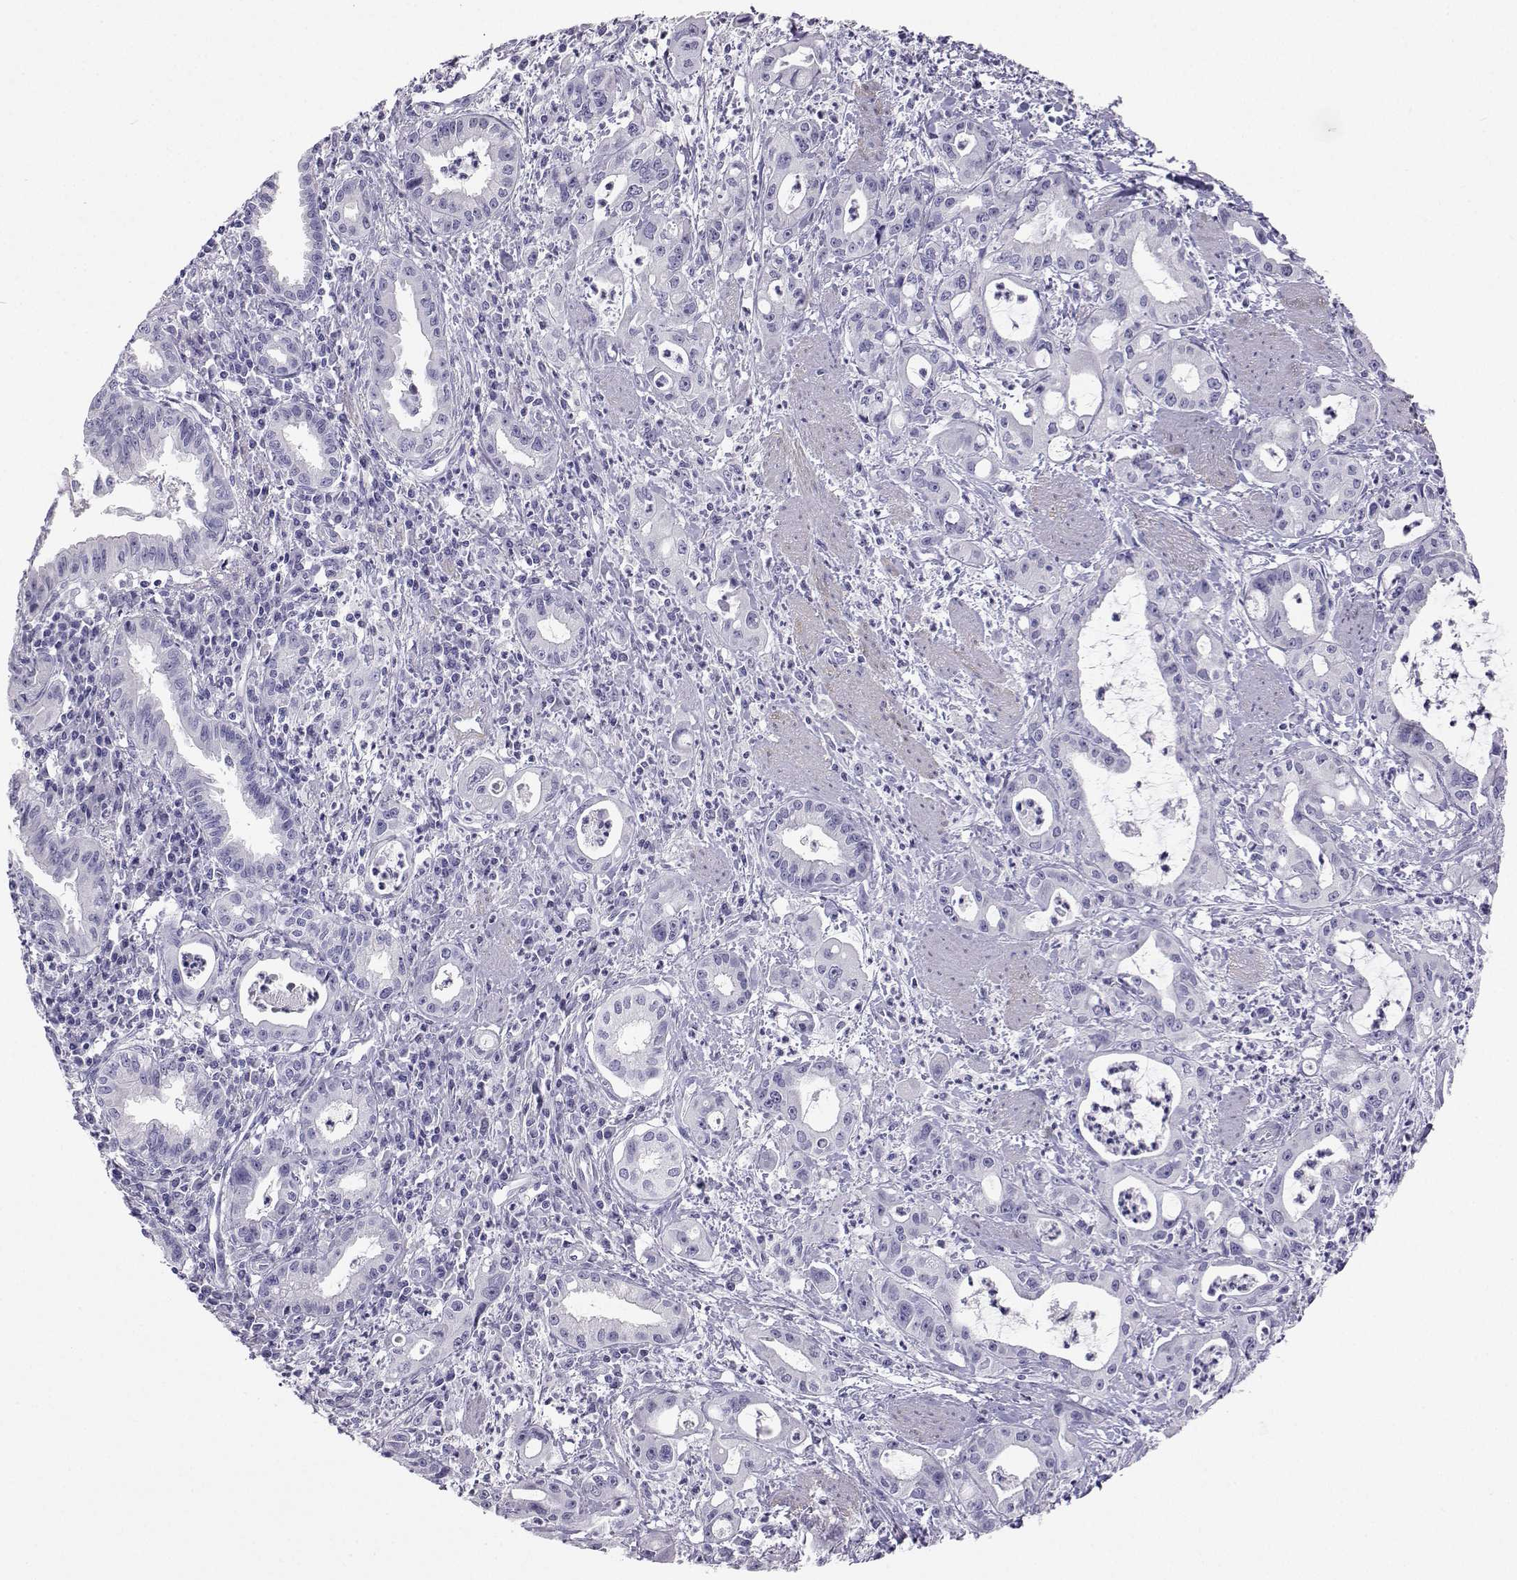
{"staining": {"intensity": "negative", "quantity": "none", "location": "none"}, "tissue": "pancreatic cancer", "cell_type": "Tumor cells", "image_type": "cancer", "snomed": [{"axis": "morphology", "description": "Adenocarcinoma, NOS"}, {"axis": "topography", "description": "Pancreas"}], "caption": "The immunohistochemistry (IHC) image has no significant expression in tumor cells of pancreatic cancer tissue.", "gene": "PLIN4", "patient": {"sex": "male", "age": 72}}